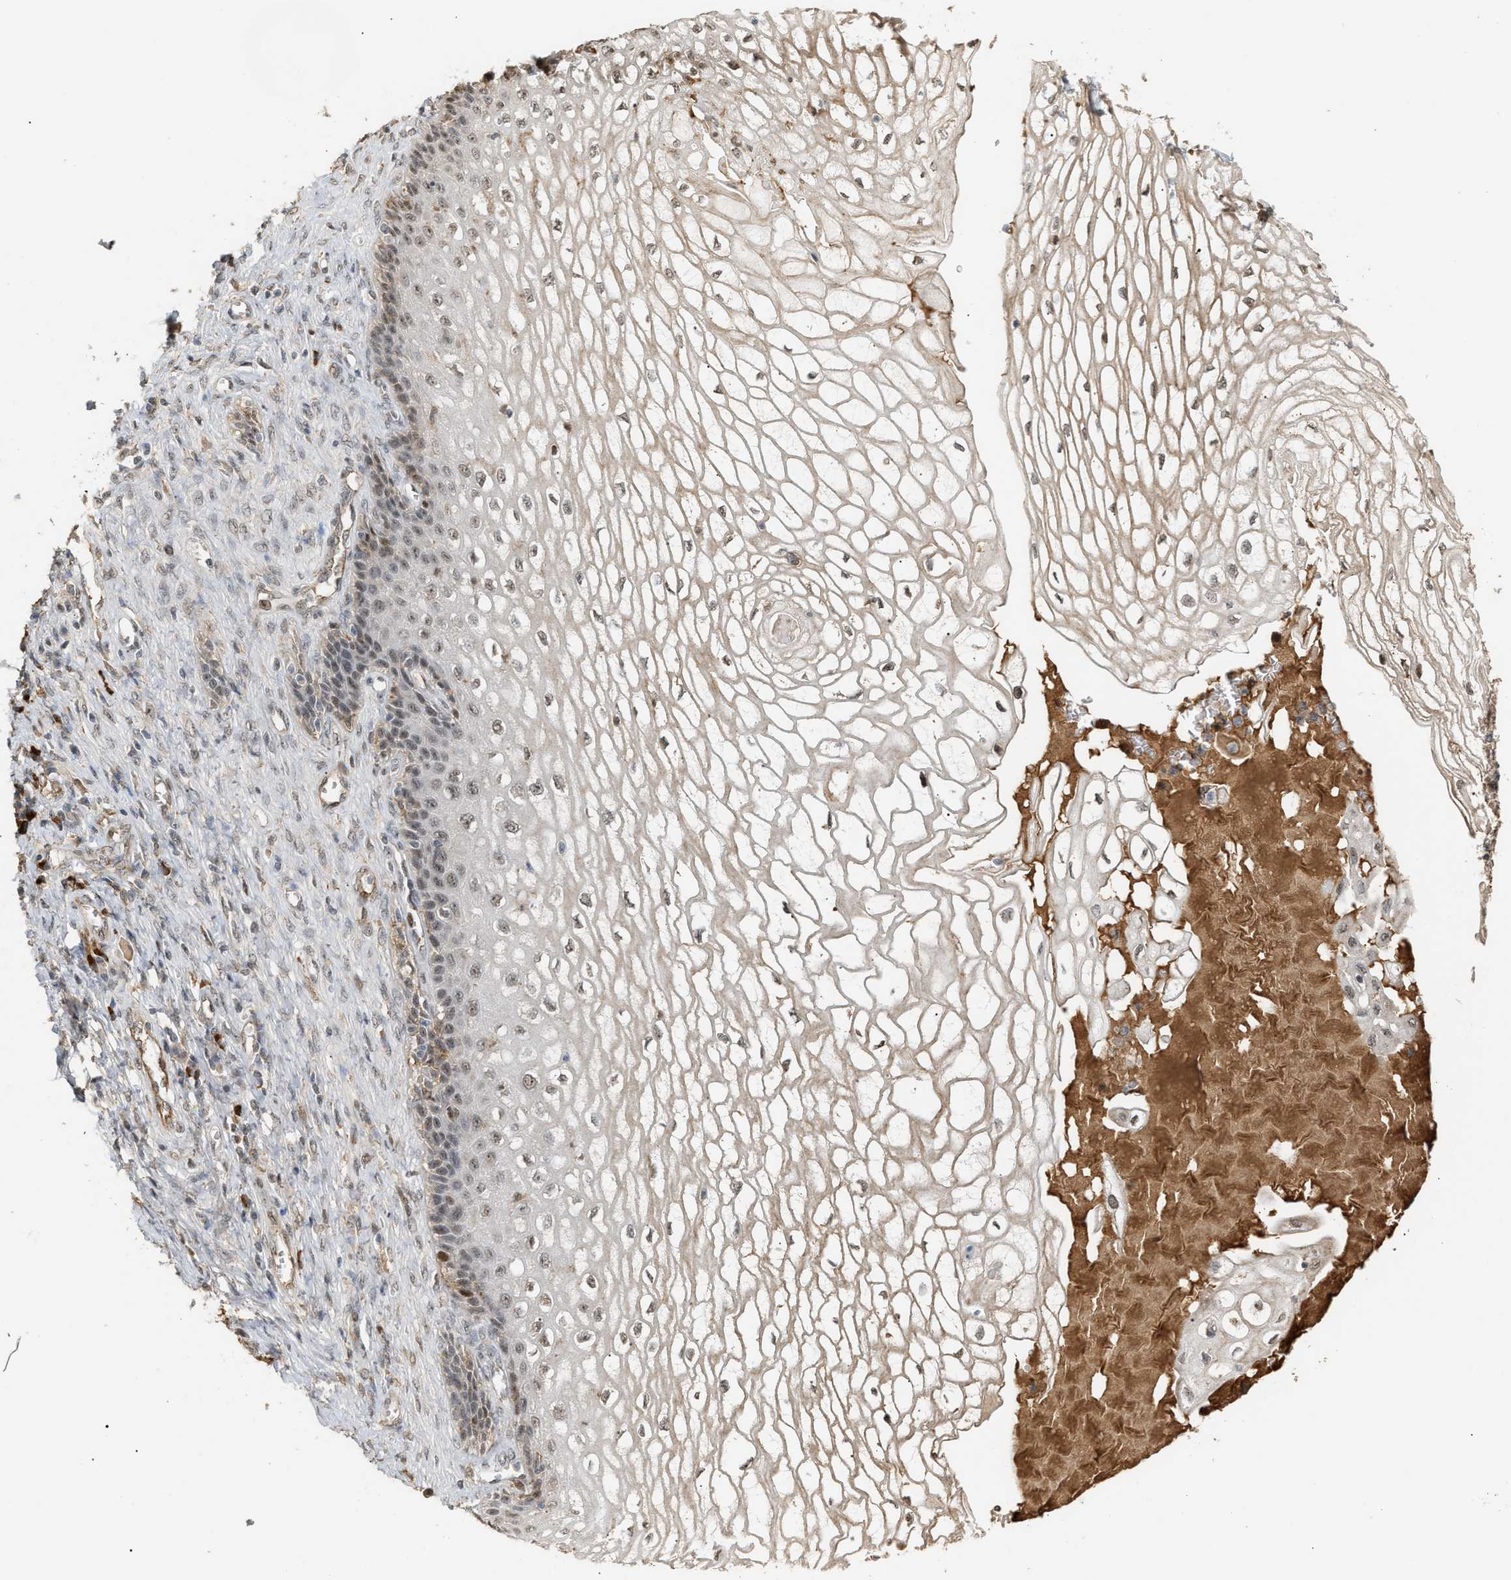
{"staining": {"intensity": "weak", "quantity": ">75%", "location": "nuclear"}, "tissue": "cervical cancer", "cell_type": "Tumor cells", "image_type": "cancer", "snomed": [{"axis": "morphology", "description": "Adenocarcinoma, NOS"}, {"axis": "topography", "description": "Cervix"}], "caption": "An immunohistochemistry histopathology image of neoplastic tissue is shown. Protein staining in brown shows weak nuclear positivity in cervical adenocarcinoma within tumor cells.", "gene": "ZFAND5", "patient": {"sex": "female", "age": 44}}